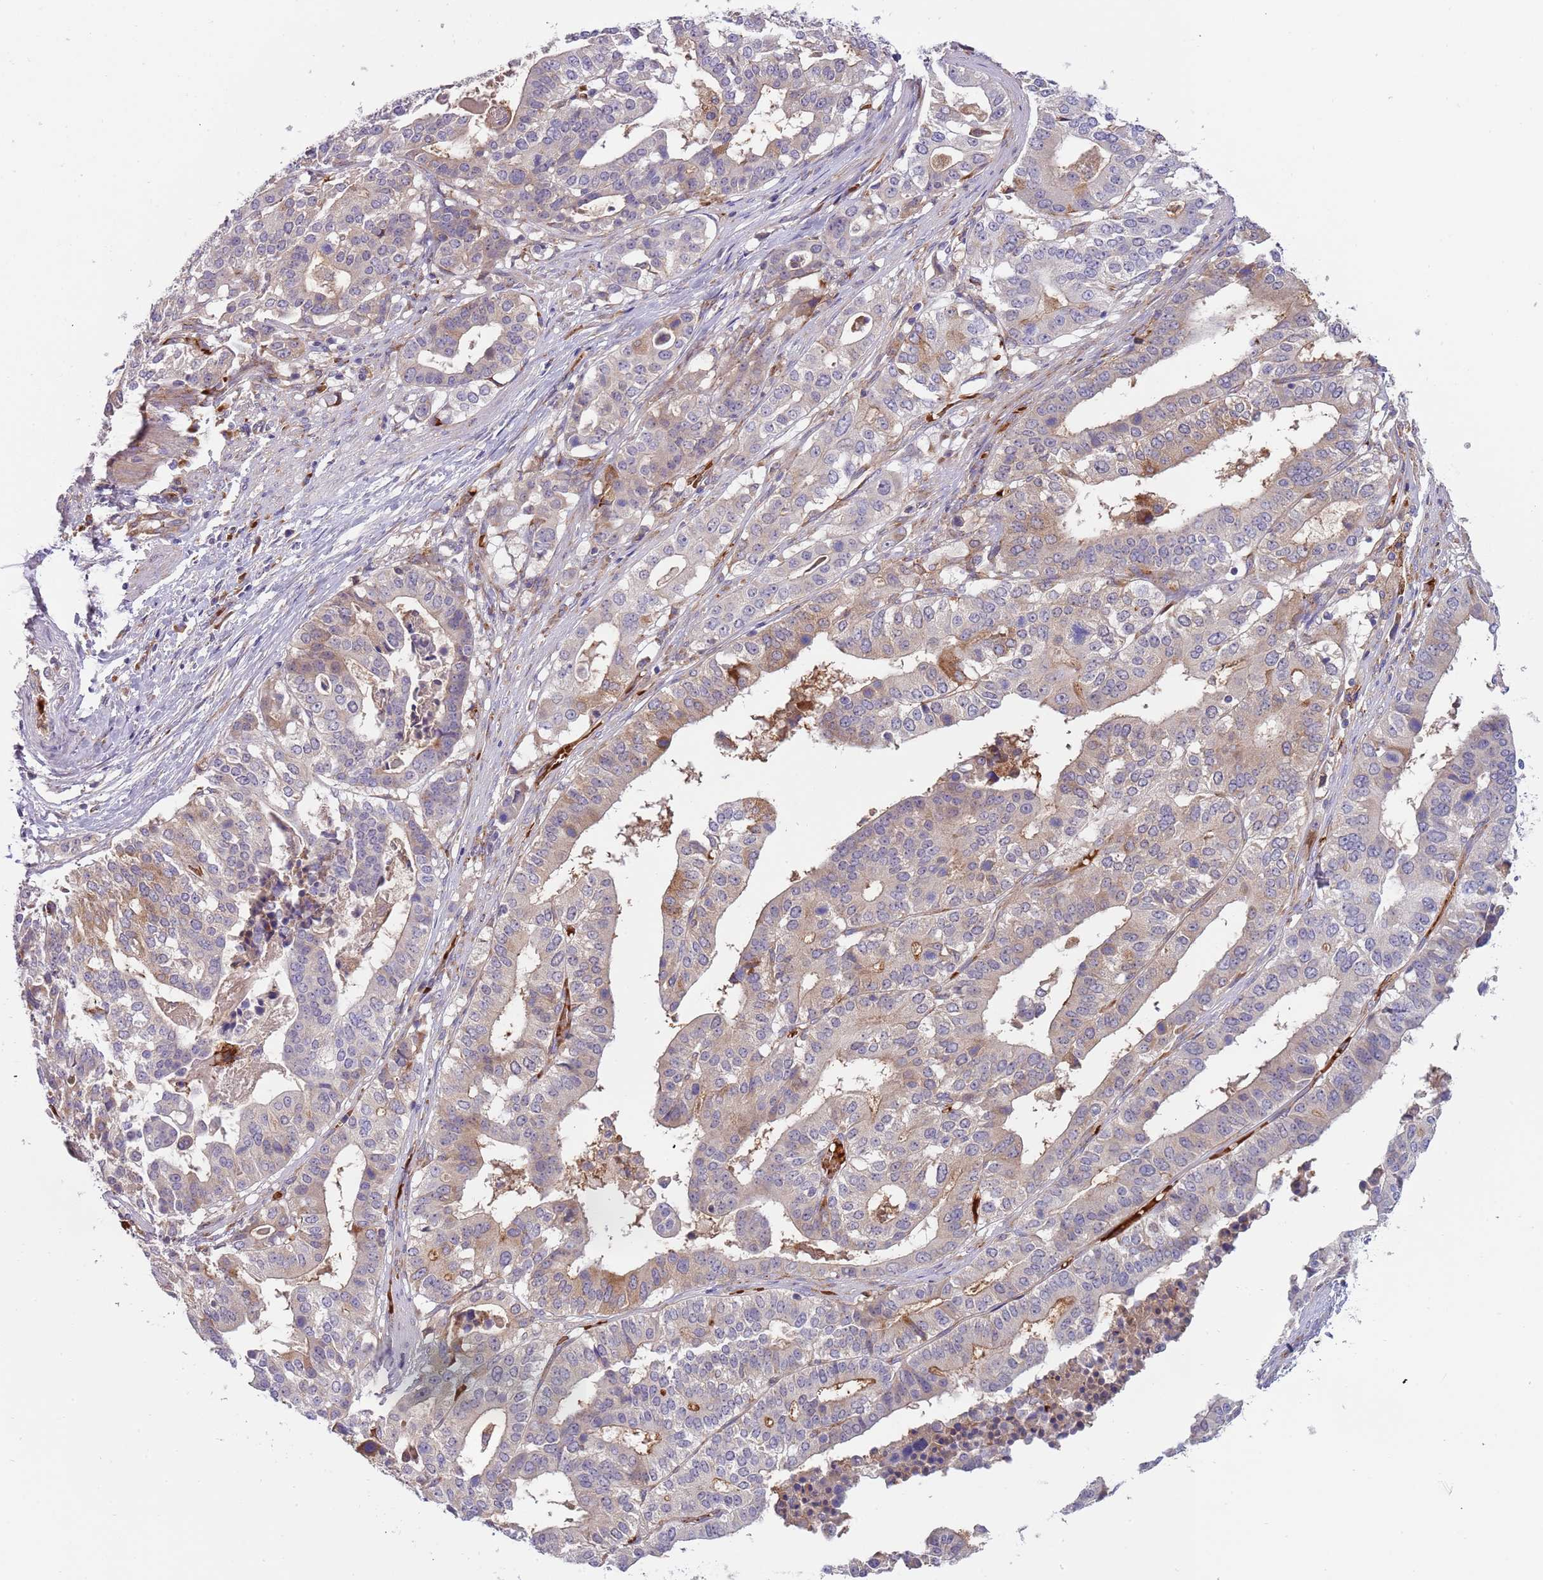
{"staining": {"intensity": "moderate", "quantity": "<25%", "location": "cytoplasmic/membranous"}, "tissue": "stomach cancer", "cell_type": "Tumor cells", "image_type": "cancer", "snomed": [{"axis": "morphology", "description": "Adenocarcinoma, NOS"}, {"axis": "topography", "description": "Stomach"}], "caption": "High-power microscopy captured an immunohistochemistry micrograph of stomach adenocarcinoma, revealing moderate cytoplasmic/membranous positivity in approximately <25% of tumor cells.", "gene": "VWCE", "patient": {"sex": "male", "age": 48}}